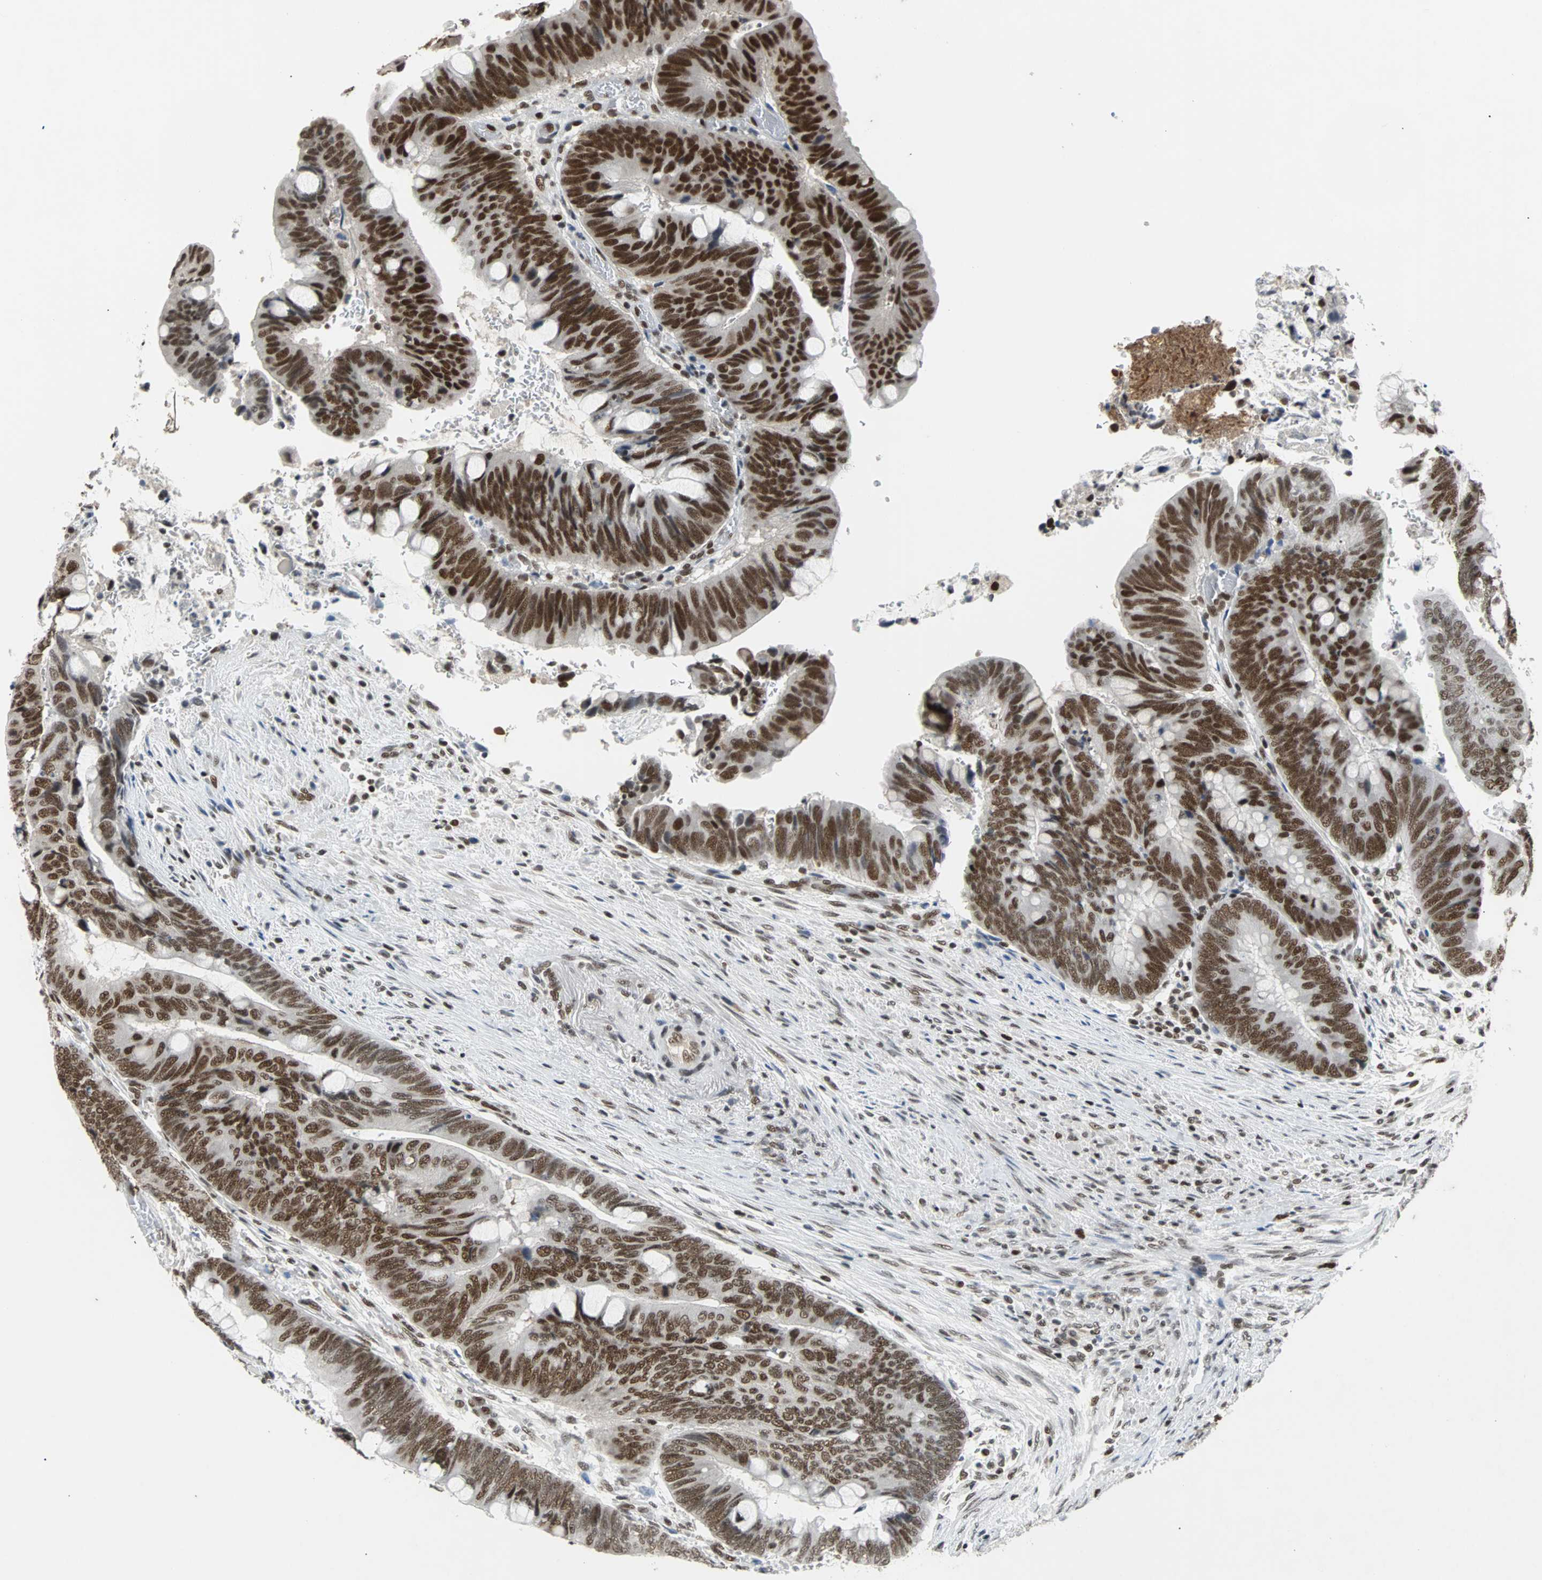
{"staining": {"intensity": "strong", "quantity": ">75%", "location": "nuclear"}, "tissue": "colorectal cancer", "cell_type": "Tumor cells", "image_type": "cancer", "snomed": [{"axis": "morphology", "description": "Normal tissue, NOS"}, {"axis": "morphology", "description": "Adenocarcinoma, NOS"}, {"axis": "topography", "description": "Rectum"}, {"axis": "topography", "description": "Peripheral nerve tissue"}], "caption": "High-power microscopy captured an immunohistochemistry (IHC) histopathology image of colorectal cancer, revealing strong nuclear positivity in about >75% of tumor cells.", "gene": "GATAD2A", "patient": {"sex": "male", "age": 92}}